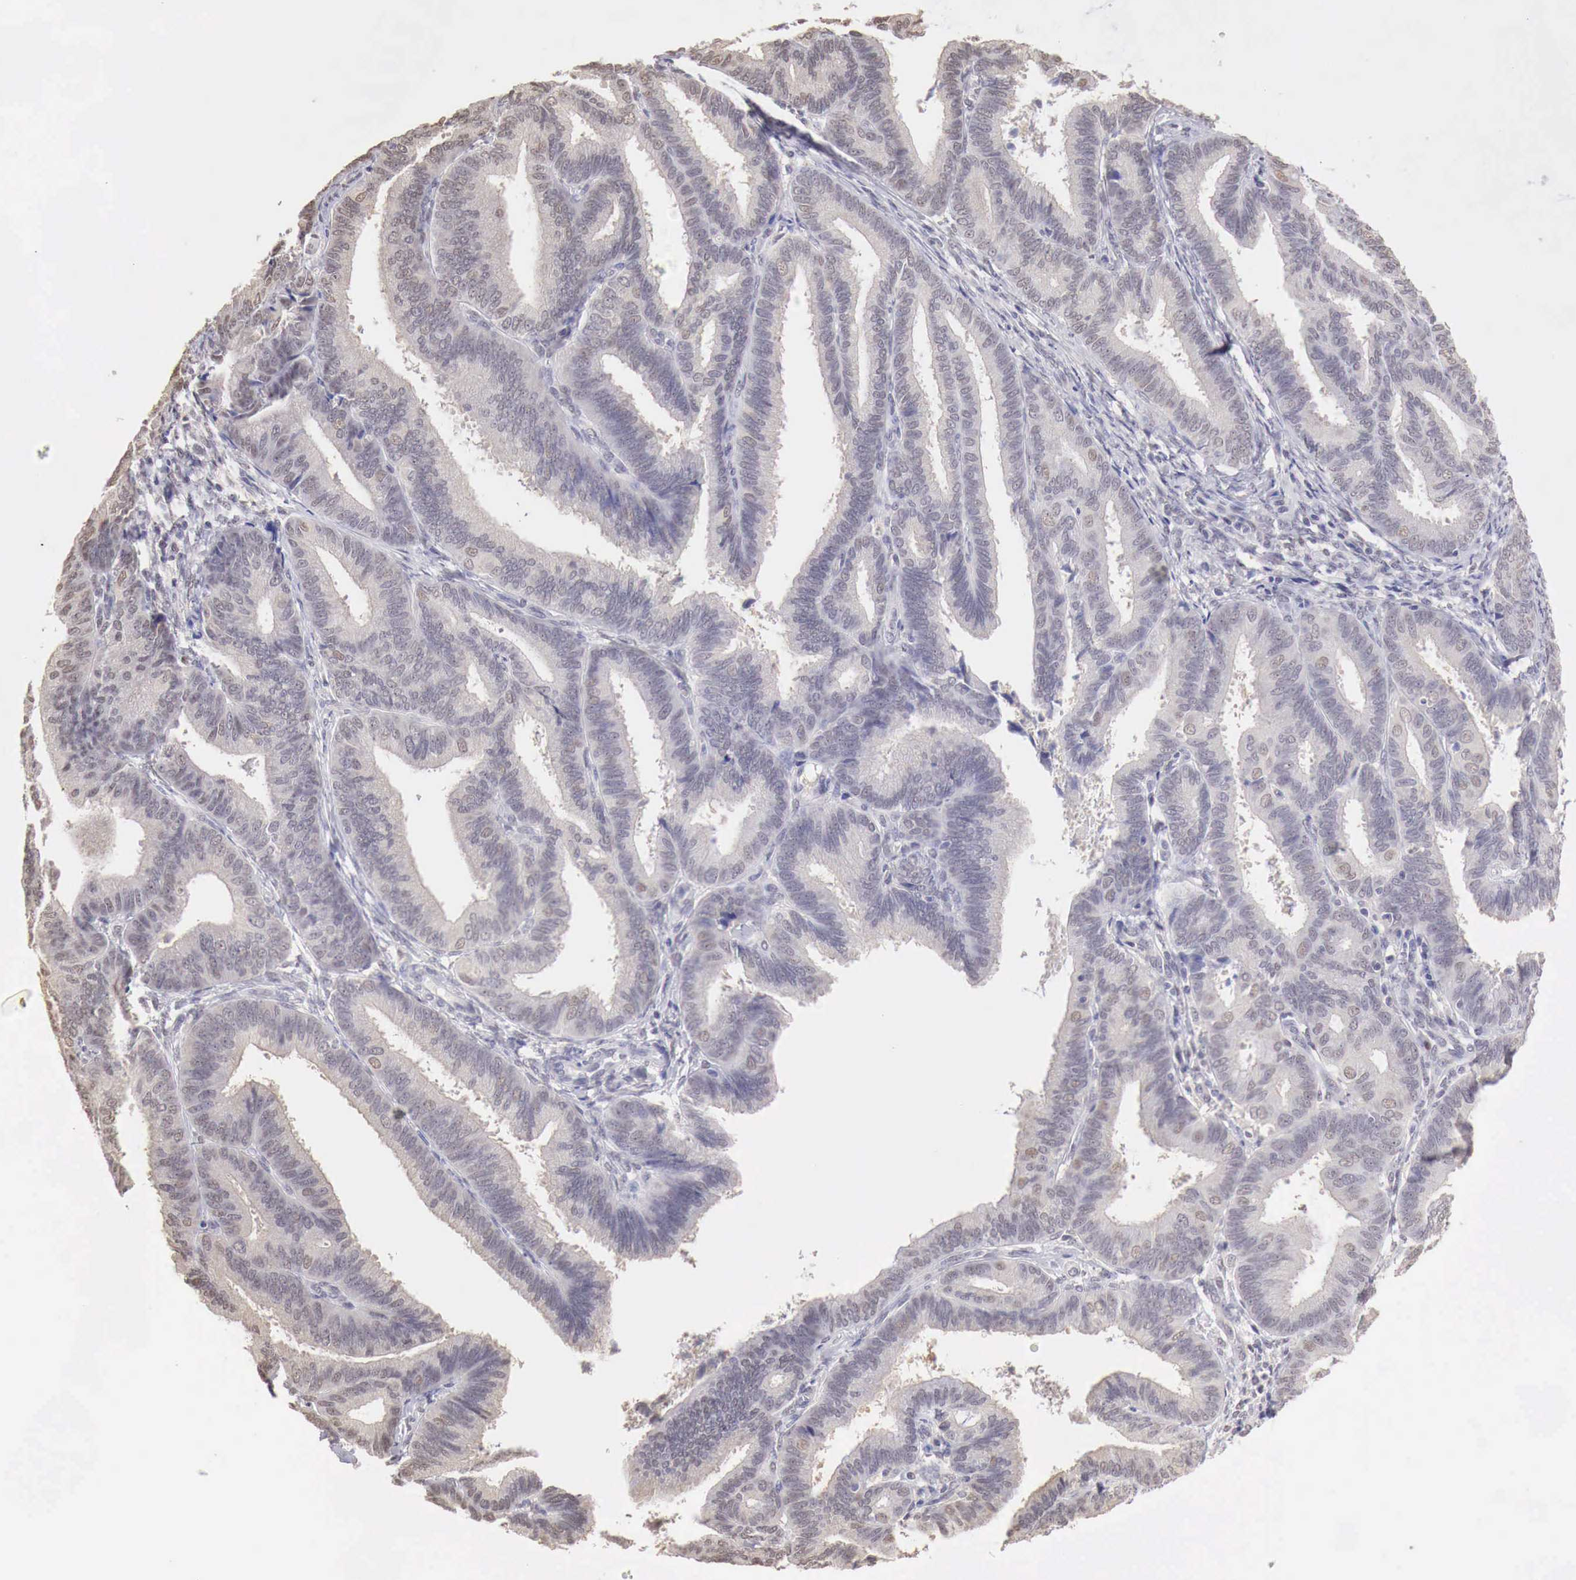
{"staining": {"intensity": "negative", "quantity": "none", "location": "none"}, "tissue": "endometrial cancer", "cell_type": "Tumor cells", "image_type": "cancer", "snomed": [{"axis": "morphology", "description": "Adenocarcinoma, NOS"}, {"axis": "topography", "description": "Endometrium"}], "caption": "Endometrial cancer stained for a protein using immunohistochemistry (IHC) reveals no staining tumor cells.", "gene": "UBA1", "patient": {"sex": "female", "age": 63}}